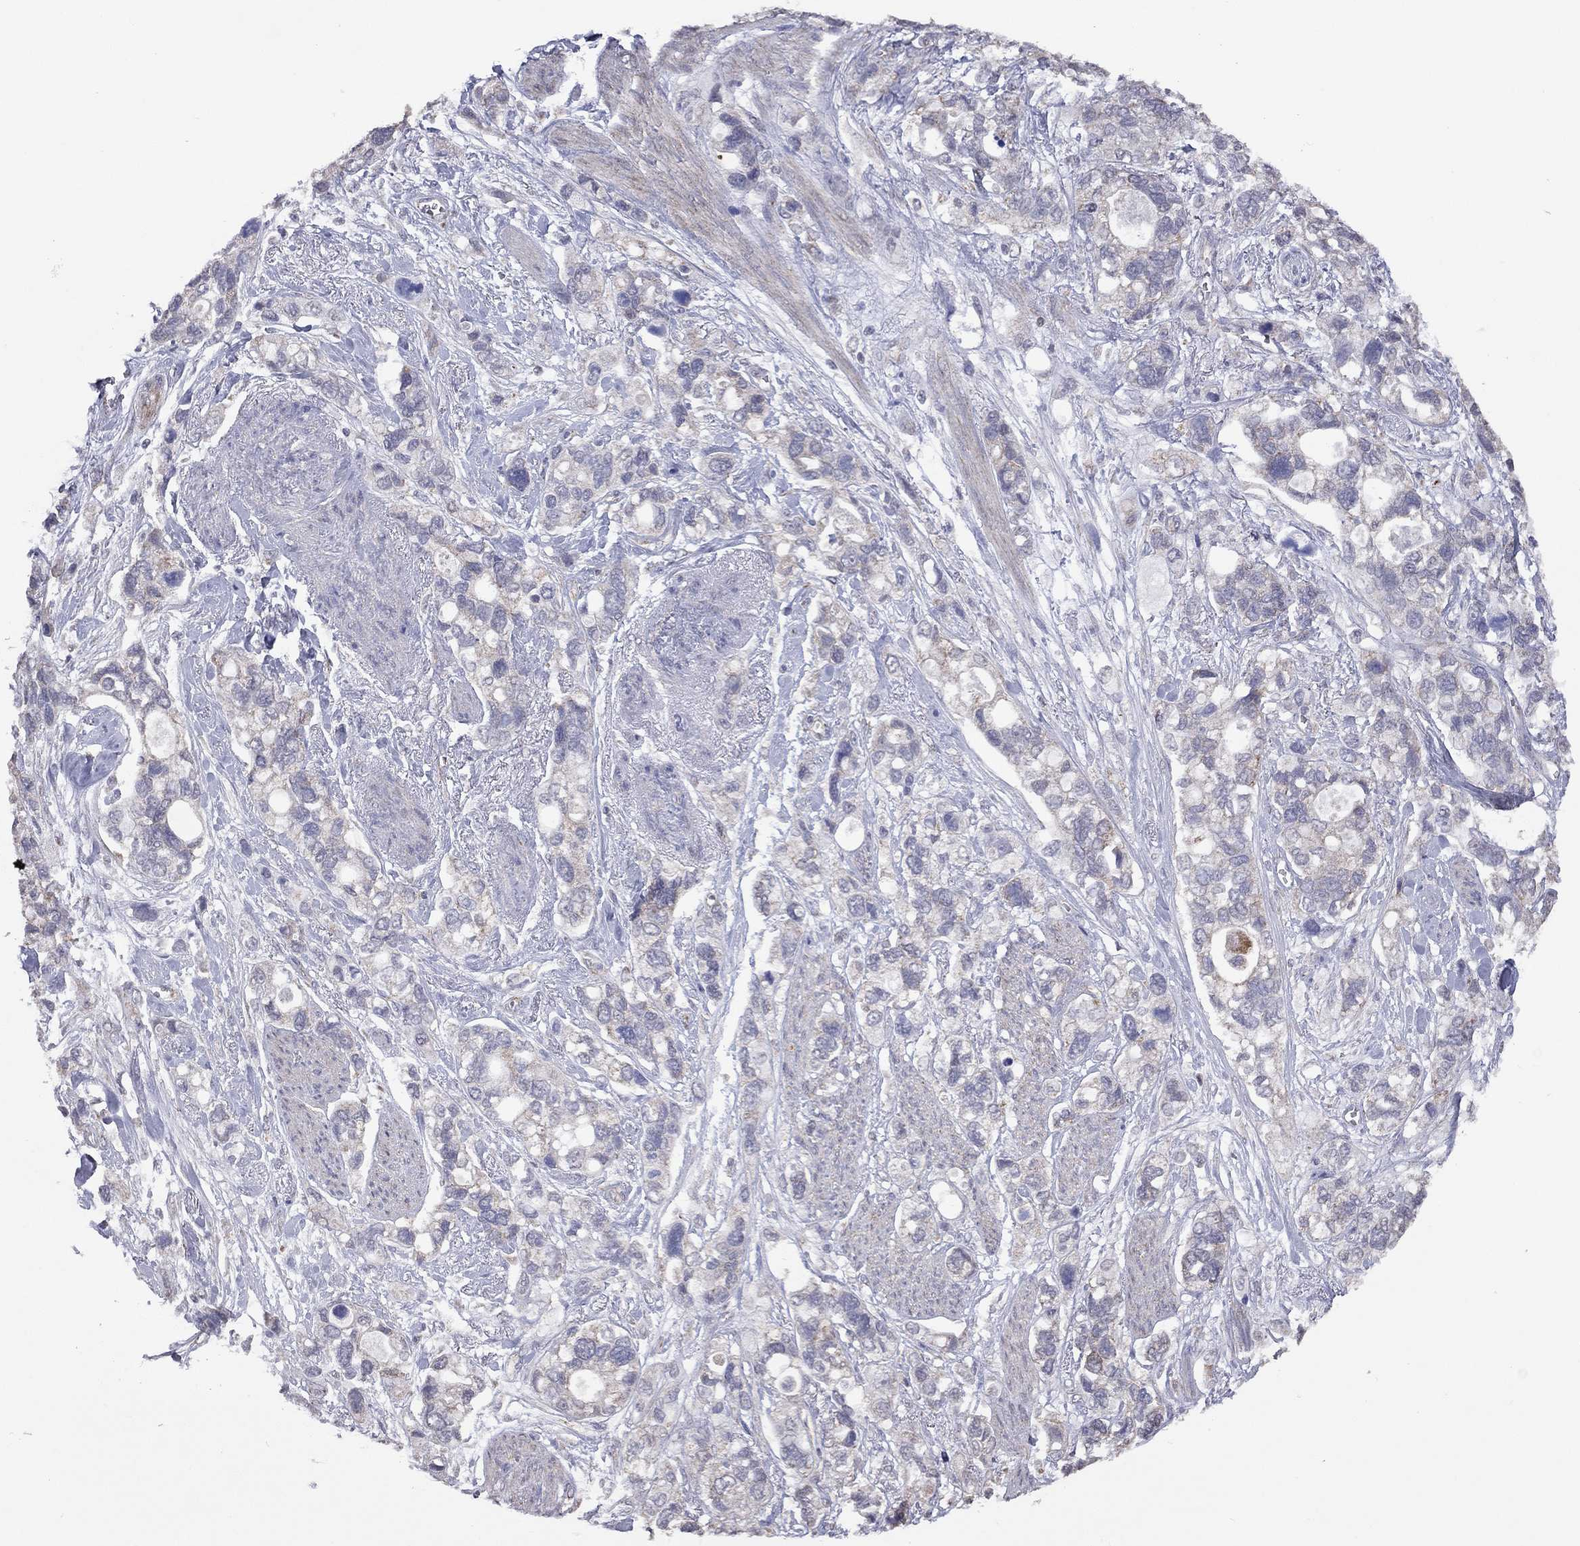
{"staining": {"intensity": "negative", "quantity": "none", "location": "none"}, "tissue": "stomach cancer", "cell_type": "Tumor cells", "image_type": "cancer", "snomed": [{"axis": "morphology", "description": "Adenocarcinoma, NOS"}, {"axis": "topography", "description": "Stomach, upper"}], "caption": "Stomach cancer was stained to show a protein in brown. There is no significant positivity in tumor cells.", "gene": "NDUFB1", "patient": {"sex": "female", "age": 81}}